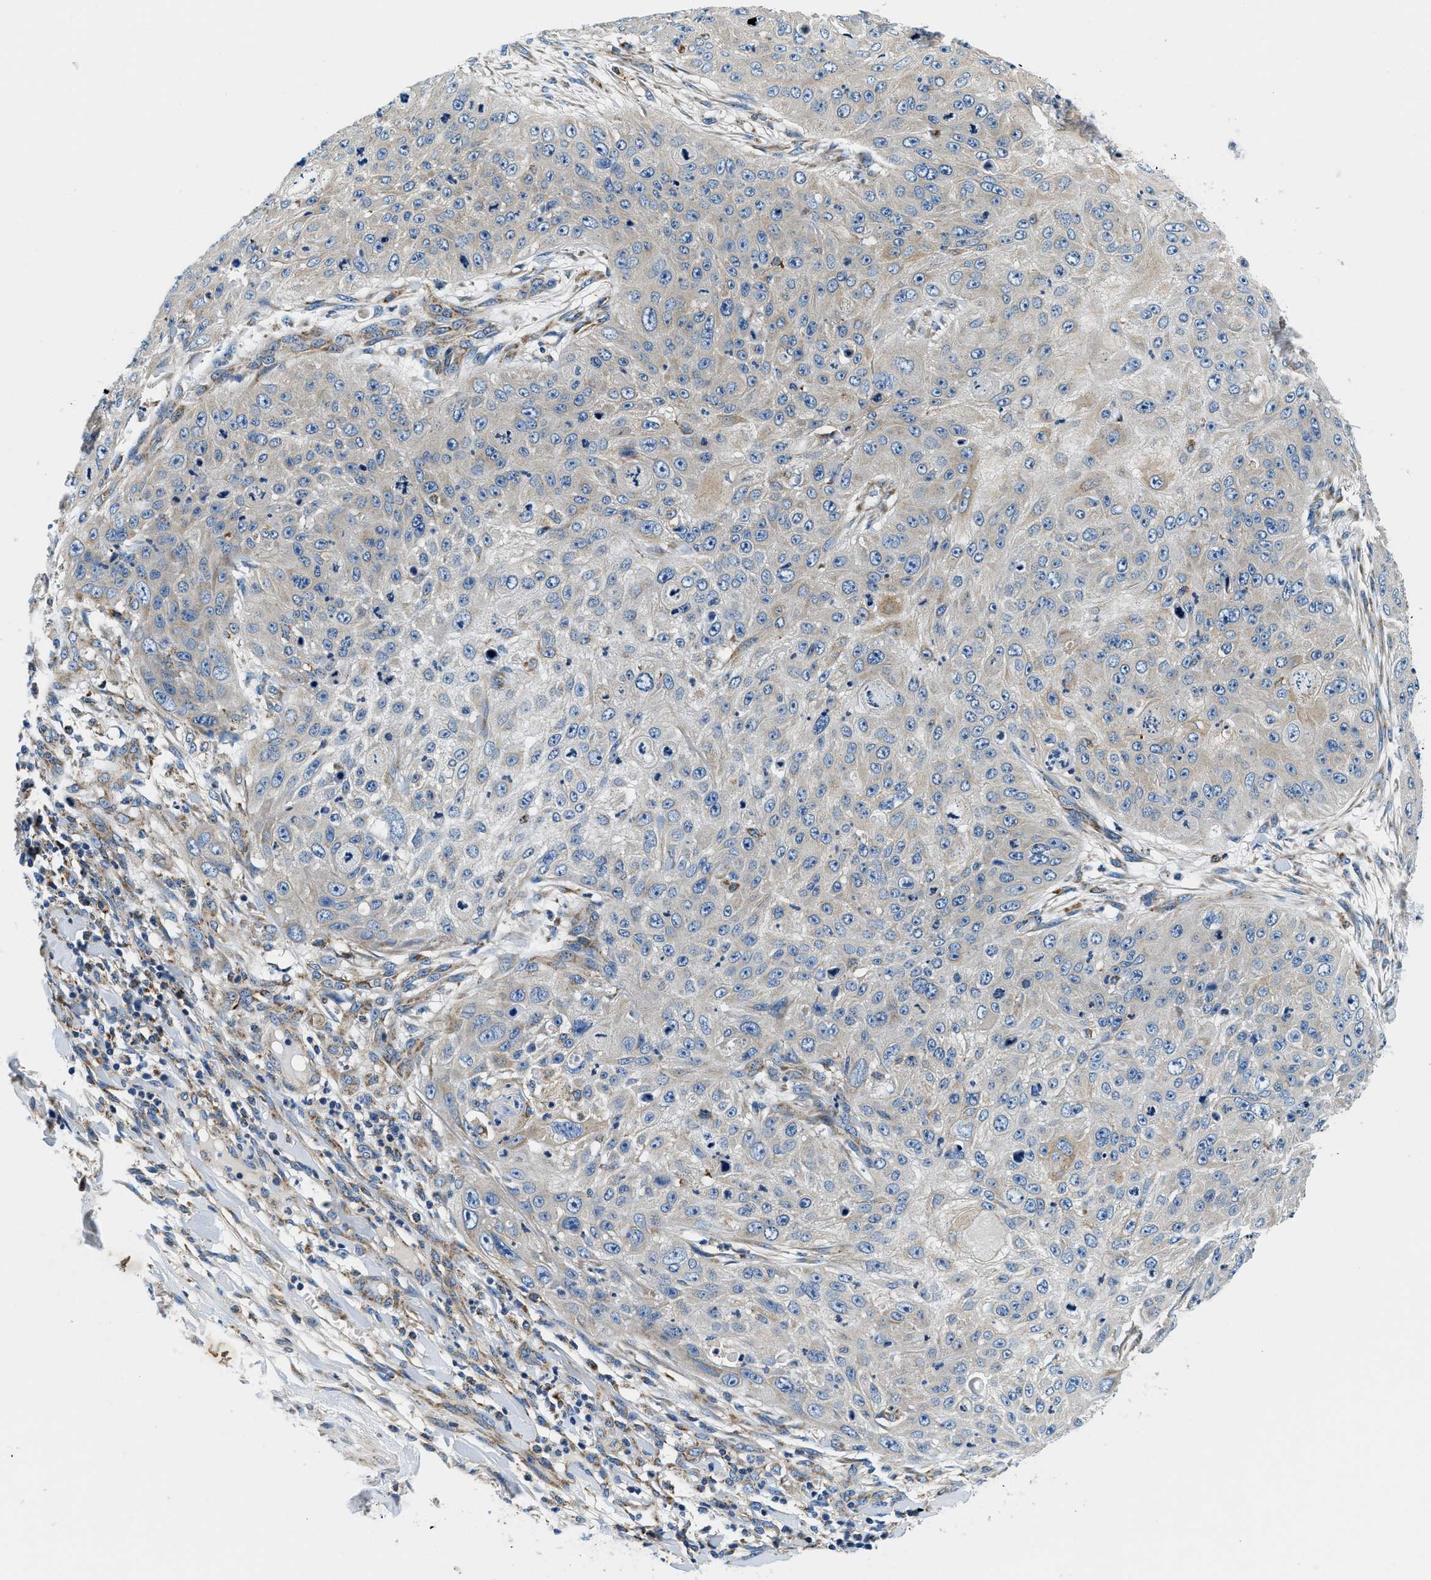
{"staining": {"intensity": "negative", "quantity": "none", "location": "none"}, "tissue": "skin cancer", "cell_type": "Tumor cells", "image_type": "cancer", "snomed": [{"axis": "morphology", "description": "Squamous cell carcinoma, NOS"}, {"axis": "topography", "description": "Skin"}], "caption": "Human skin squamous cell carcinoma stained for a protein using IHC exhibits no positivity in tumor cells.", "gene": "SAMD4B", "patient": {"sex": "female", "age": 80}}